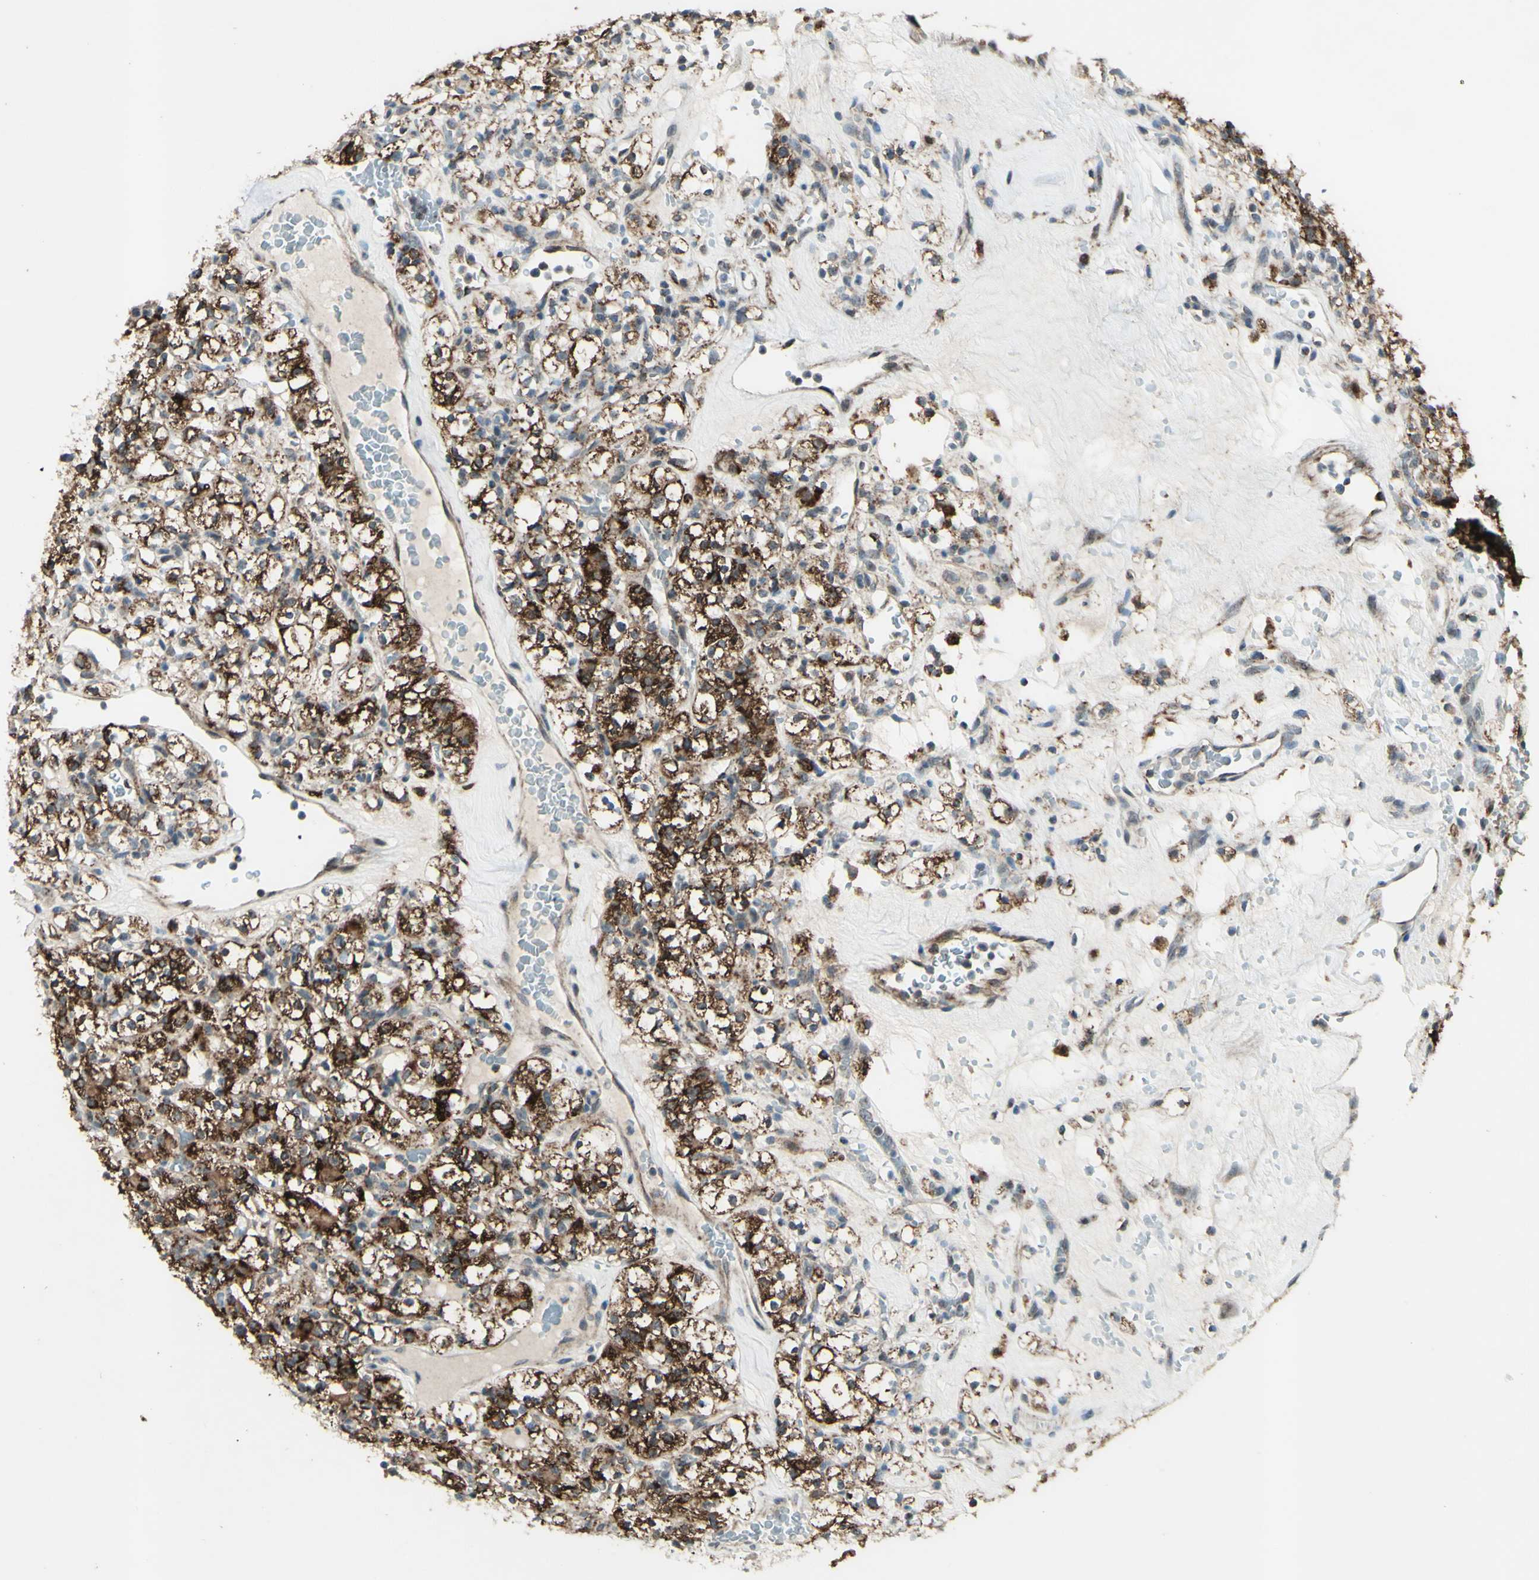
{"staining": {"intensity": "strong", "quantity": ">75%", "location": "cytoplasmic/membranous"}, "tissue": "renal cancer", "cell_type": "Tumor cells", "image_type": "cancer", "snomed": [{"axis": "morphology", "description": "Normal tissue, NOS"}, {"axis": "morphology", "description": "Adenocarcinoma, NOS"}, {"axis": "topography", "description": "Kidney"}], "caption": "An image of human renal cancer stained for a protein shows strong cytoplasmic/membranous brown staining in tumor cells.", "gene": "DHRS3", "patient": {"sex": "female", "age": 72}}